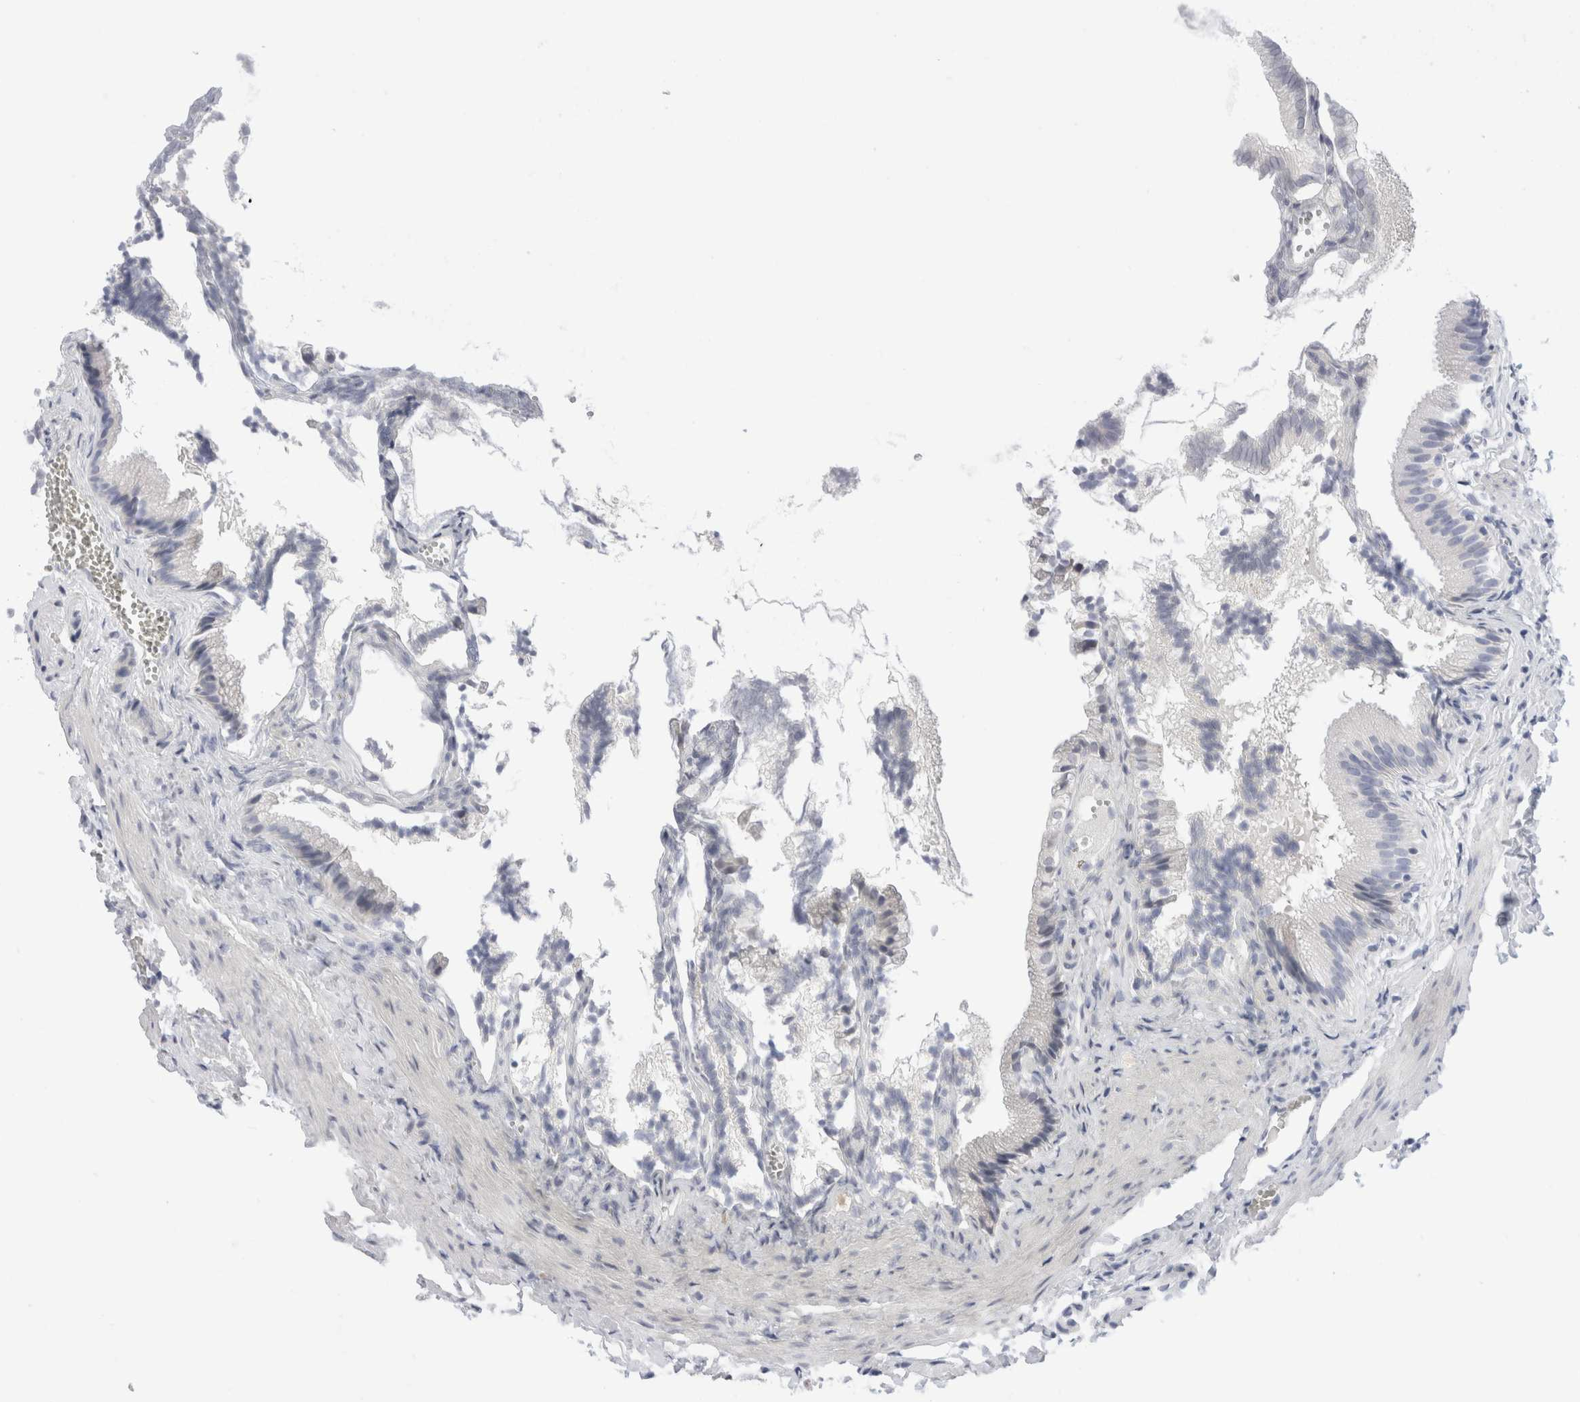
{"staining": {"intensity": "negative", "quantity": "none", "location": "none"}, "tissue": "gallbladder", "cell_type": "Glandular cells", "image_type": "normal", "snomed": [{"axis": "morphology", "description": "Normal tissue, NOS"}, {"axis": "topography", "description": "Gallbladder"}], "caption": "IHC histopathology image of unremarkable human gallbladder stained for a protein (brown), which reveals no staining in glandular cells.", "gene": "SLC22A12", "patient": {"sex": "male", "age": 38}}